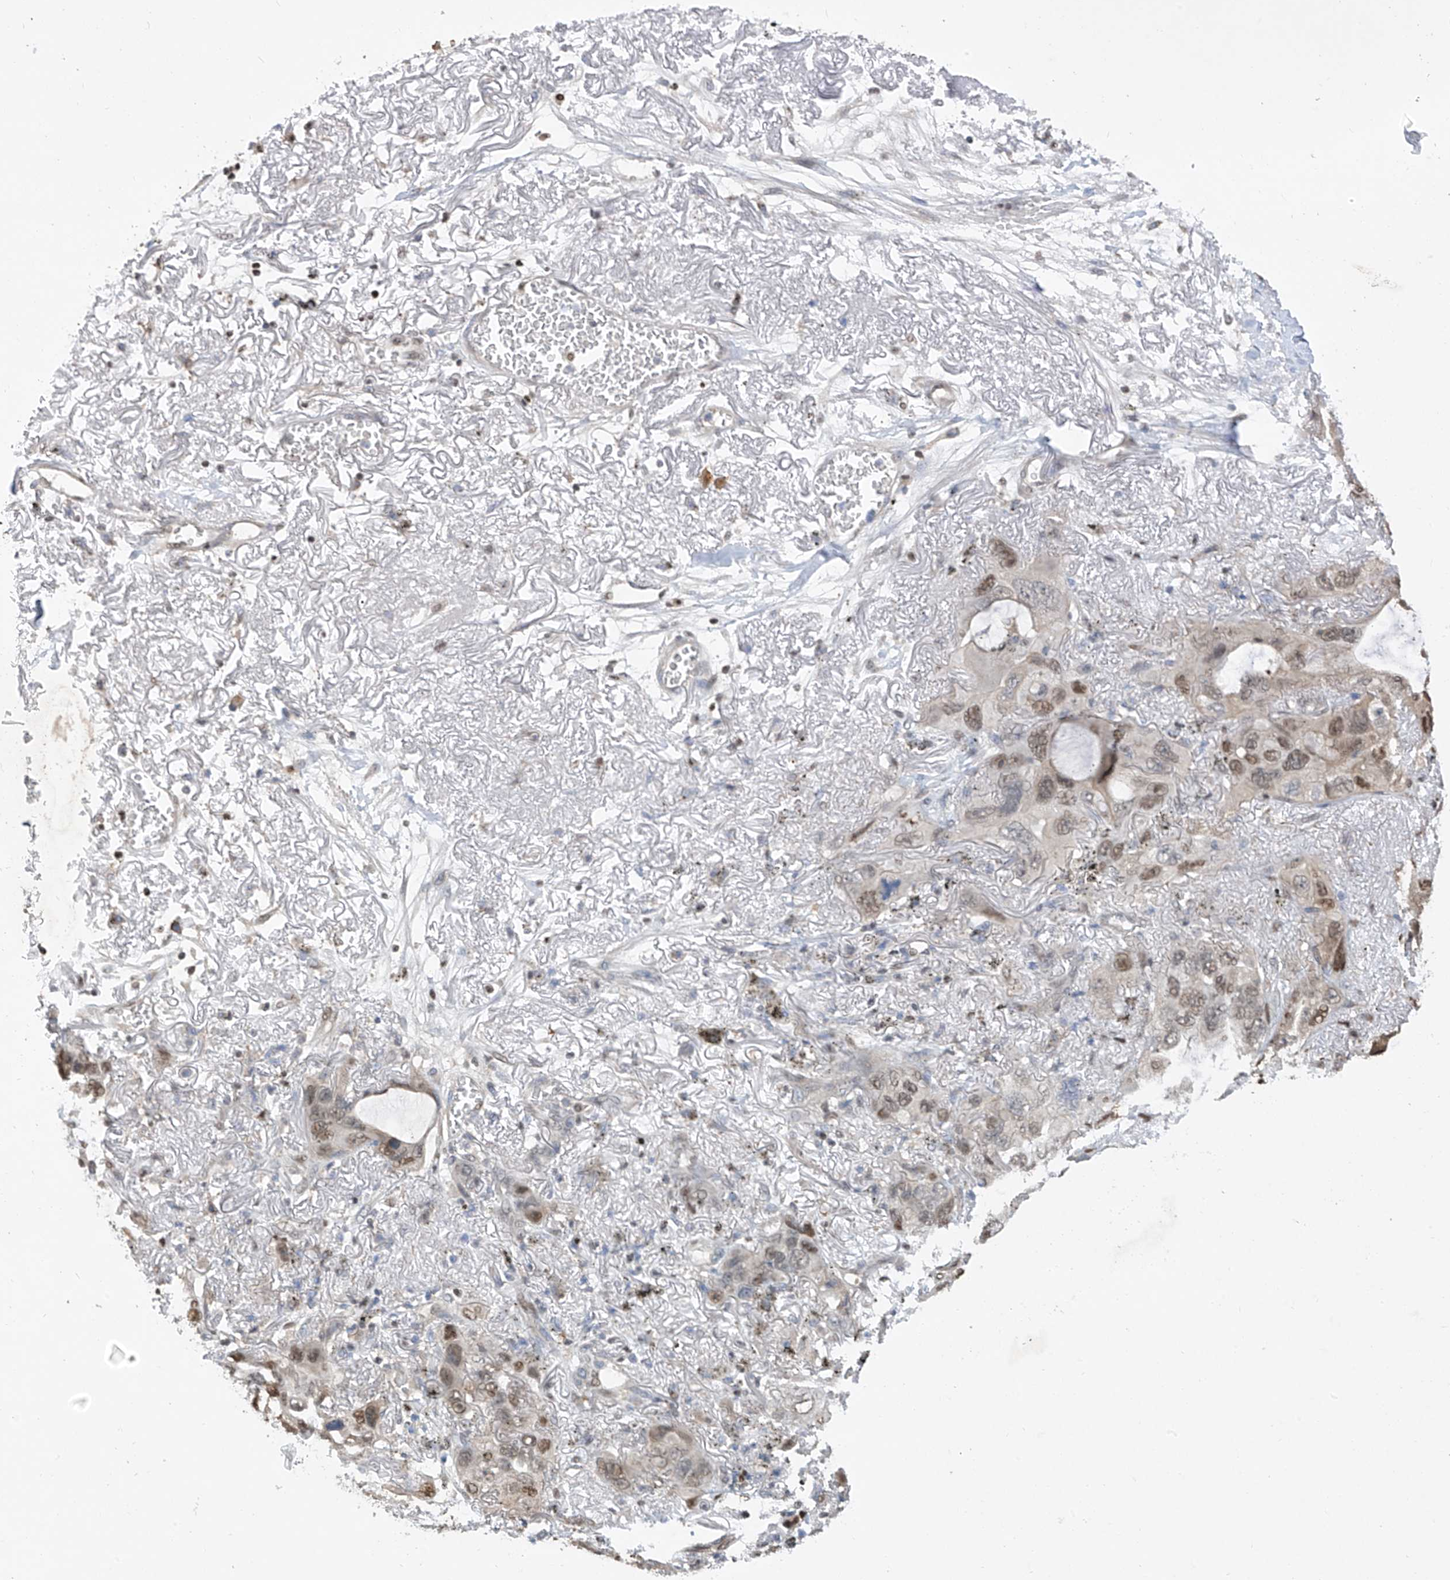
{"staining": {"intensity": "weak", "quantity": "25%-75%", "location": "nuclear"}, "tissue": "lung cancer", "cell_type": "Tumor cells", "image_type": "cancer", "snomed": [{"axis": "morphology", "description": "Squamous cell carcinoma, NOS"}, {"axis": "topography", "description": "Lung"}], "caption": "There is low levels of weak nuclear positivity in tumor cells of squamous cell carcinoma (lung), as demonstrated by immunohistochemical staining (brown color).", "gene": "PMM1", "patient": {"sex": "female", "age": 73}}